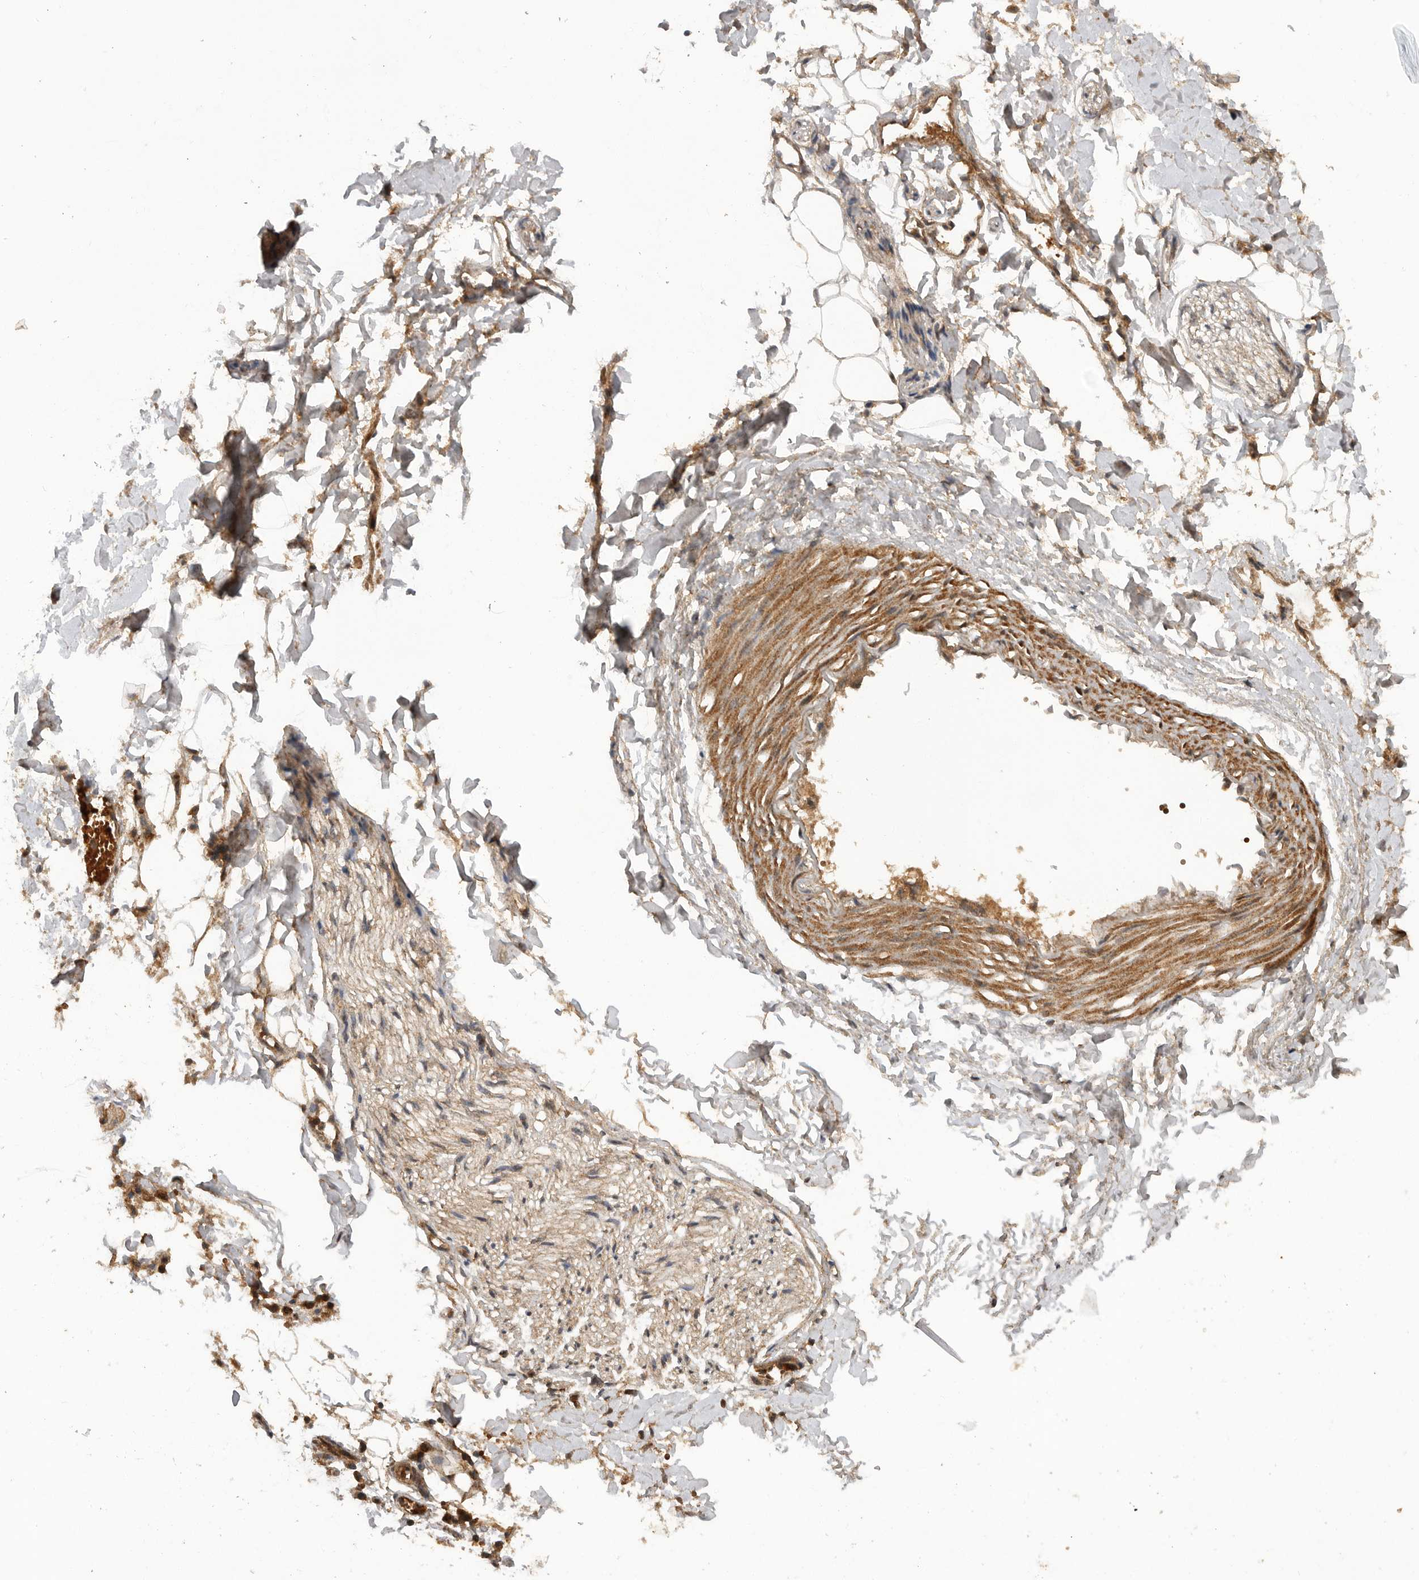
{"staining": {"intensity": "moderate", "quantity": ">75%", "location": "cytoplasmic/membranous"}, "tissue": "adipose tissue", "cell_type": "Adipocytes", "image_type": "normal", "snomed": [{"axis": "morphology", "description": "Normal tissue, NOS"}, {"axis": "morphology", "description": "Adenocarcinoma, NOS"}, {"axis": "topography", "description": "Smooth muscle"}, {"axis": "topography", "description": "Colon"}], "caption": "Immunohistochemical staining of benign adipose tissue demonstrates medium levels of moderate cytoplasmic/membranous expression in approximately >75% of adipocytes.", "gene": "PRDX4", "patient": {"sex": "male", "age": 14}}